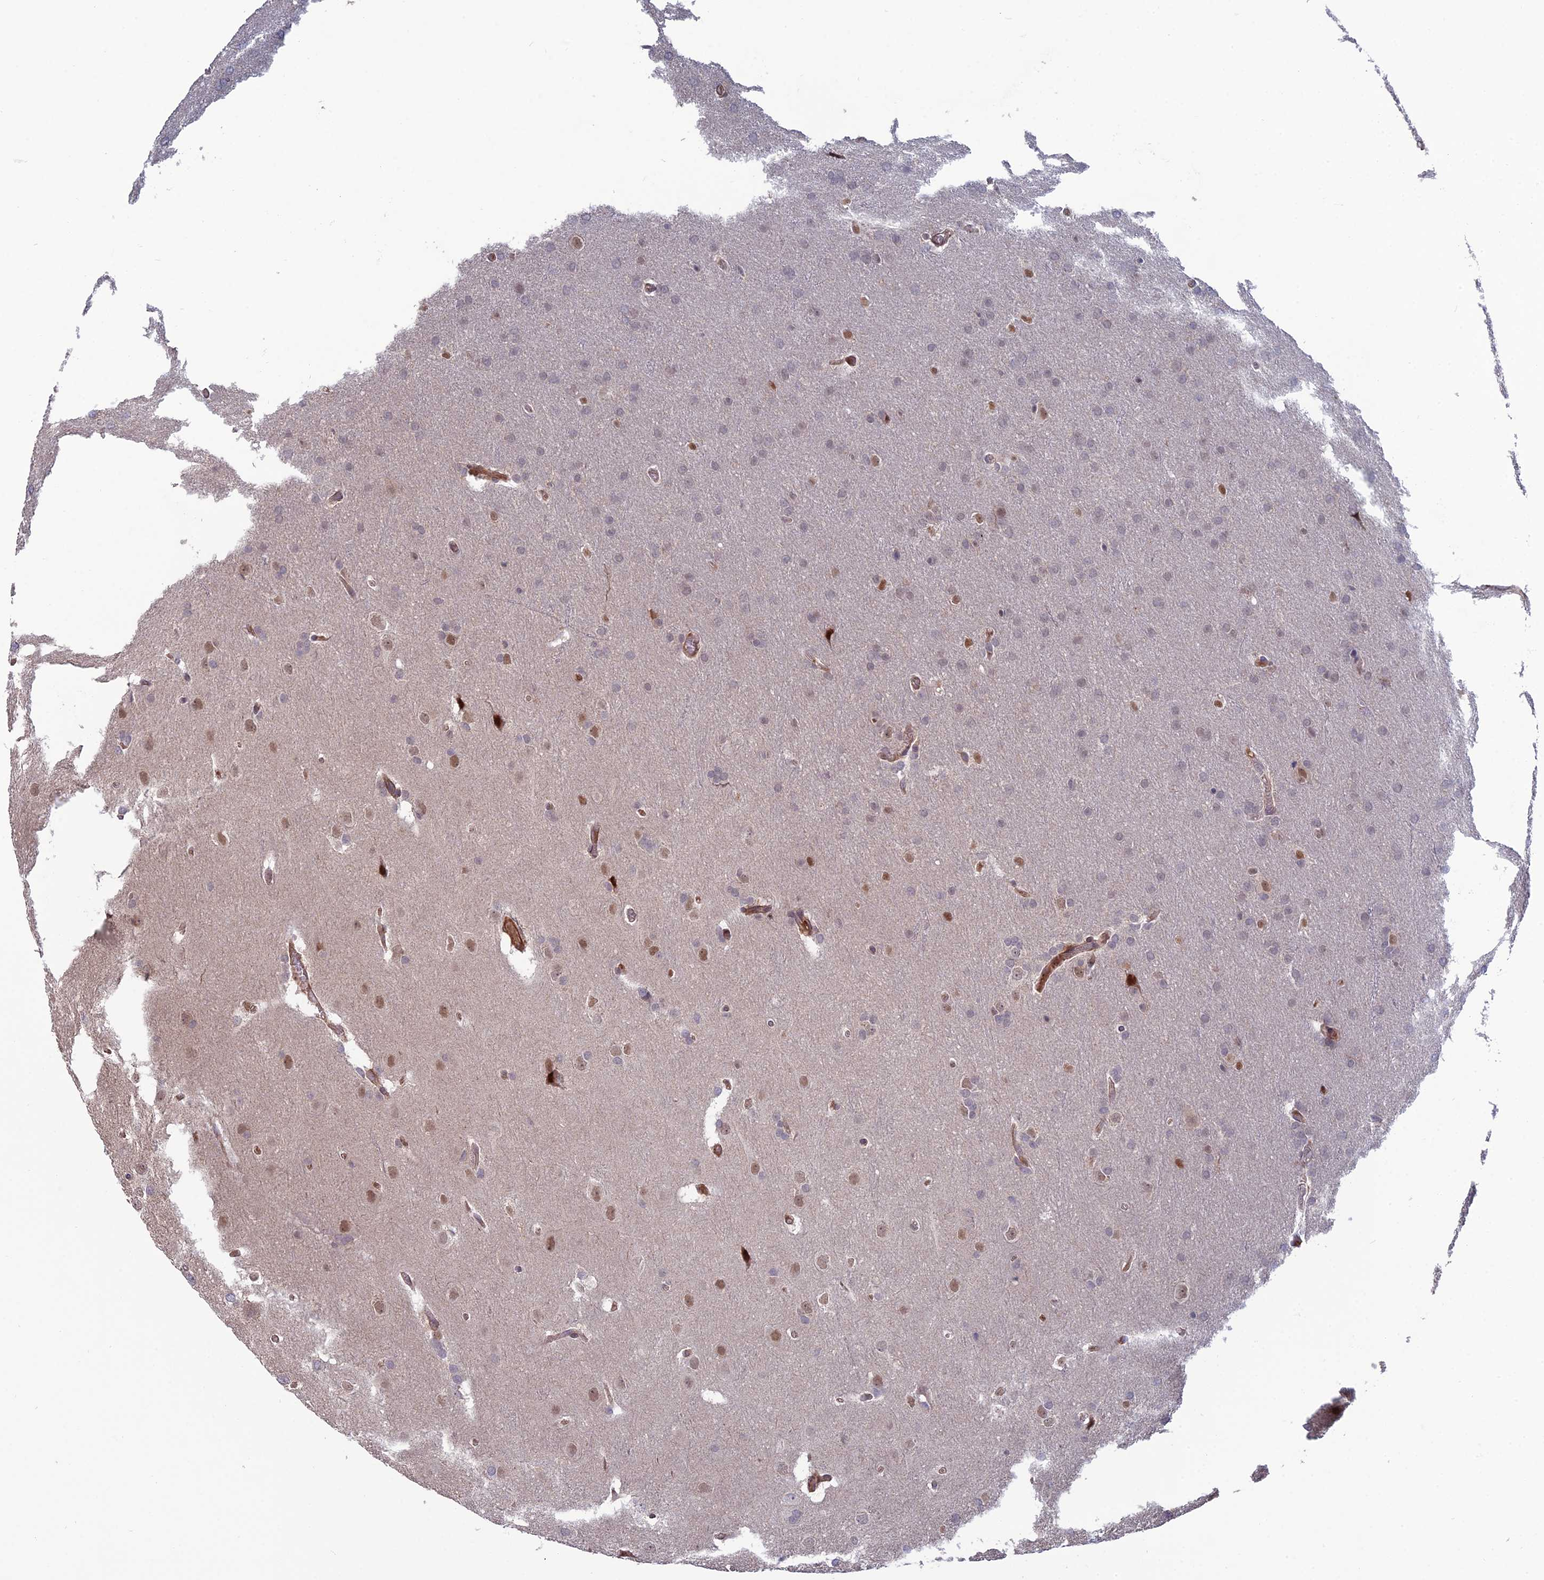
{"staining": {"intensity": "moderate", "quantity": "<25%", "location": "nuclear"}, "tissue": "glioma", "cell_type": "Tumor cells", "image_type": "cancer", "snomed": [{"axis": "morphology", "description": "Glioma, malignant, Low grade"}, {"axis": "topography", "description": "Brain"}], "caption": "High-power microscopy captured an IHC image of glioma, revealing moderate nuclear positivity in about <25% of tumor cells.", "gene": "CCDC183", "patient": {"sex": "female", "age": 32}}